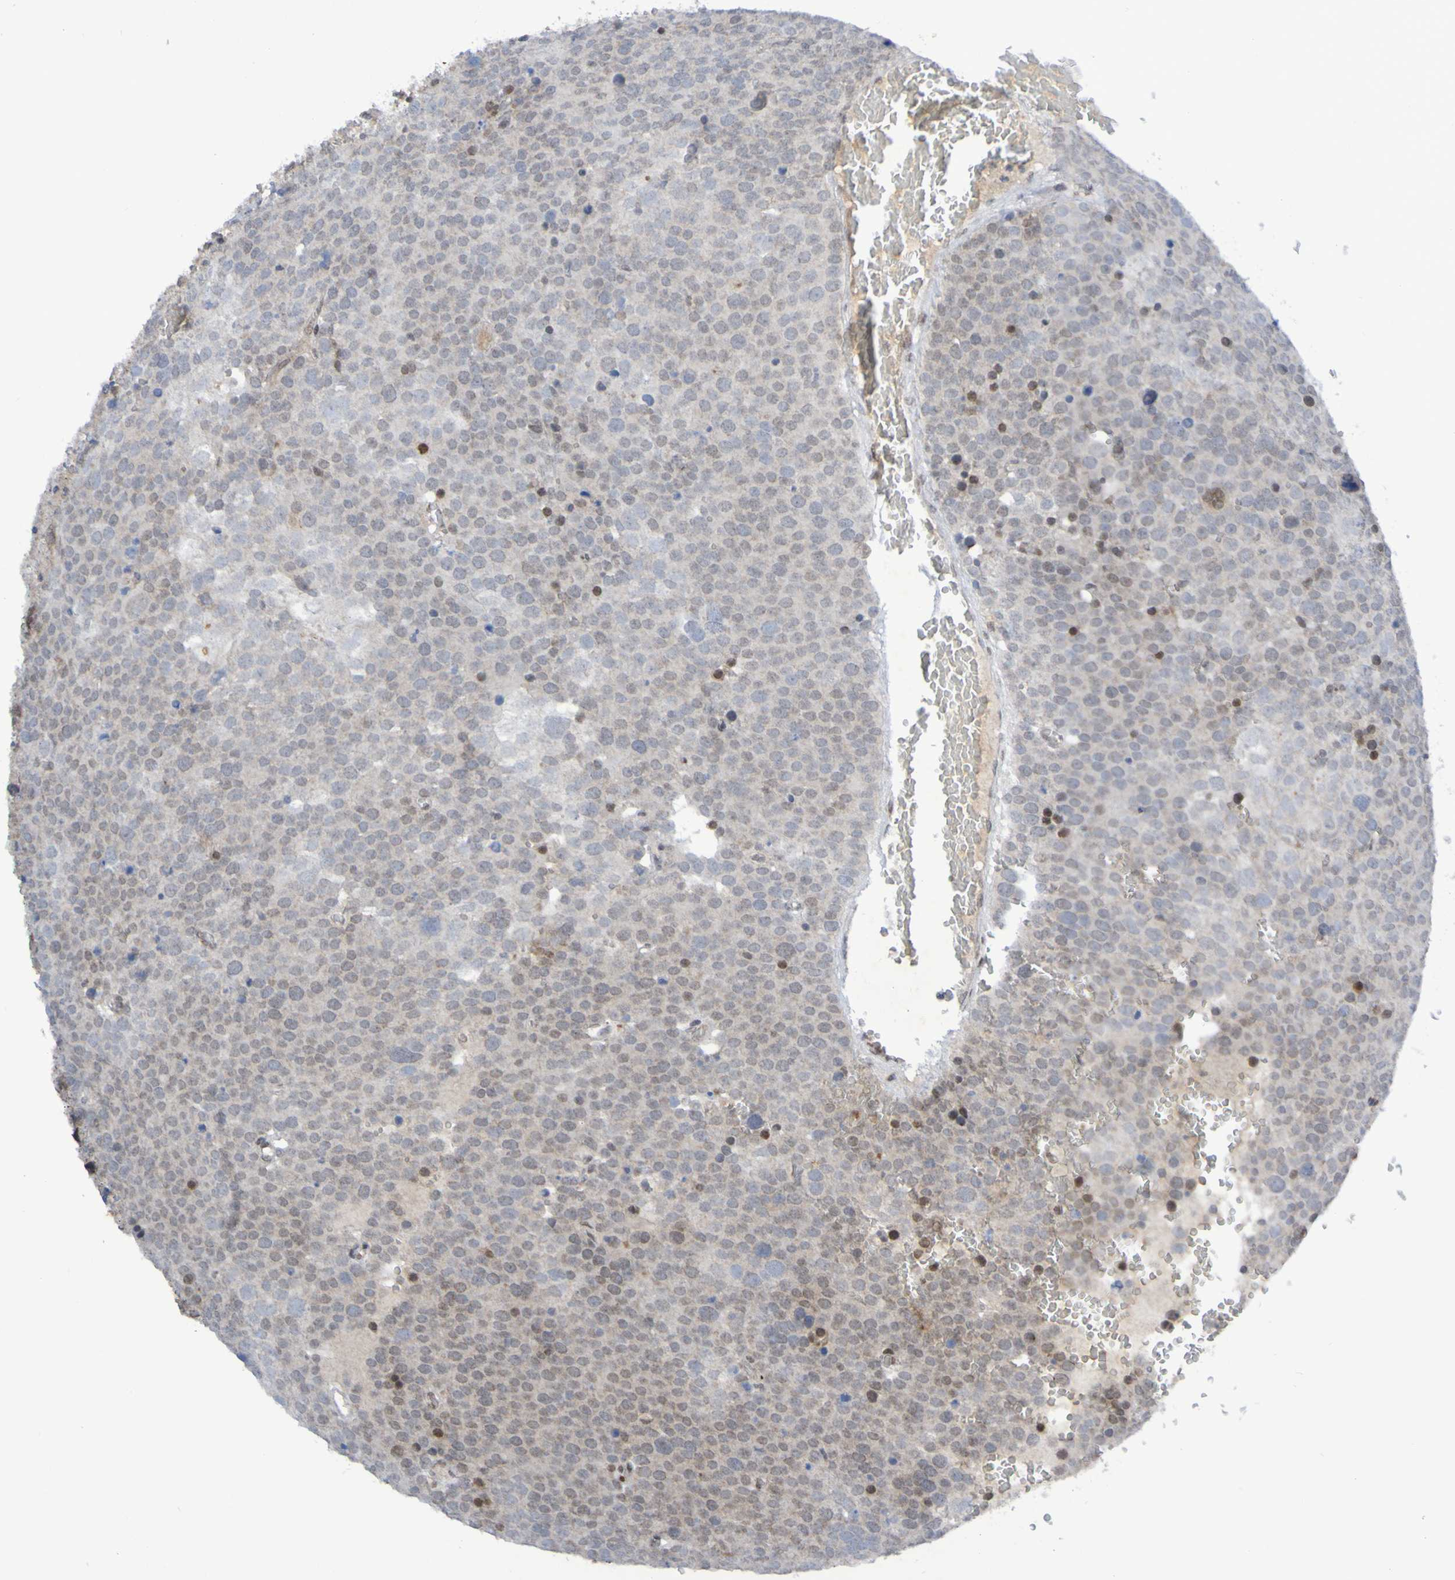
{"staining": {"intensity": "negative", "quantity": "none", "location": "none"}, "tissue": "testis cancer", "cell_type": "Tumor cells", "image_type": "cancer", "snomed": [{"axis": "morphology", "description": "Seminoma, NOS"}, {"axis": "topography", "description": "Testis"}], "caption": "Immunohistochemical staining of human testis seminoma exhibits no significant staining in tumor cells. (Stains: DAB immunohistochemistry (IHC) with hematoxylin counter stain, Microscopy: brightfield microscopy at high magnification).", "gene": "ITLN1", "patient": {"sex": "male", "age": 71}}